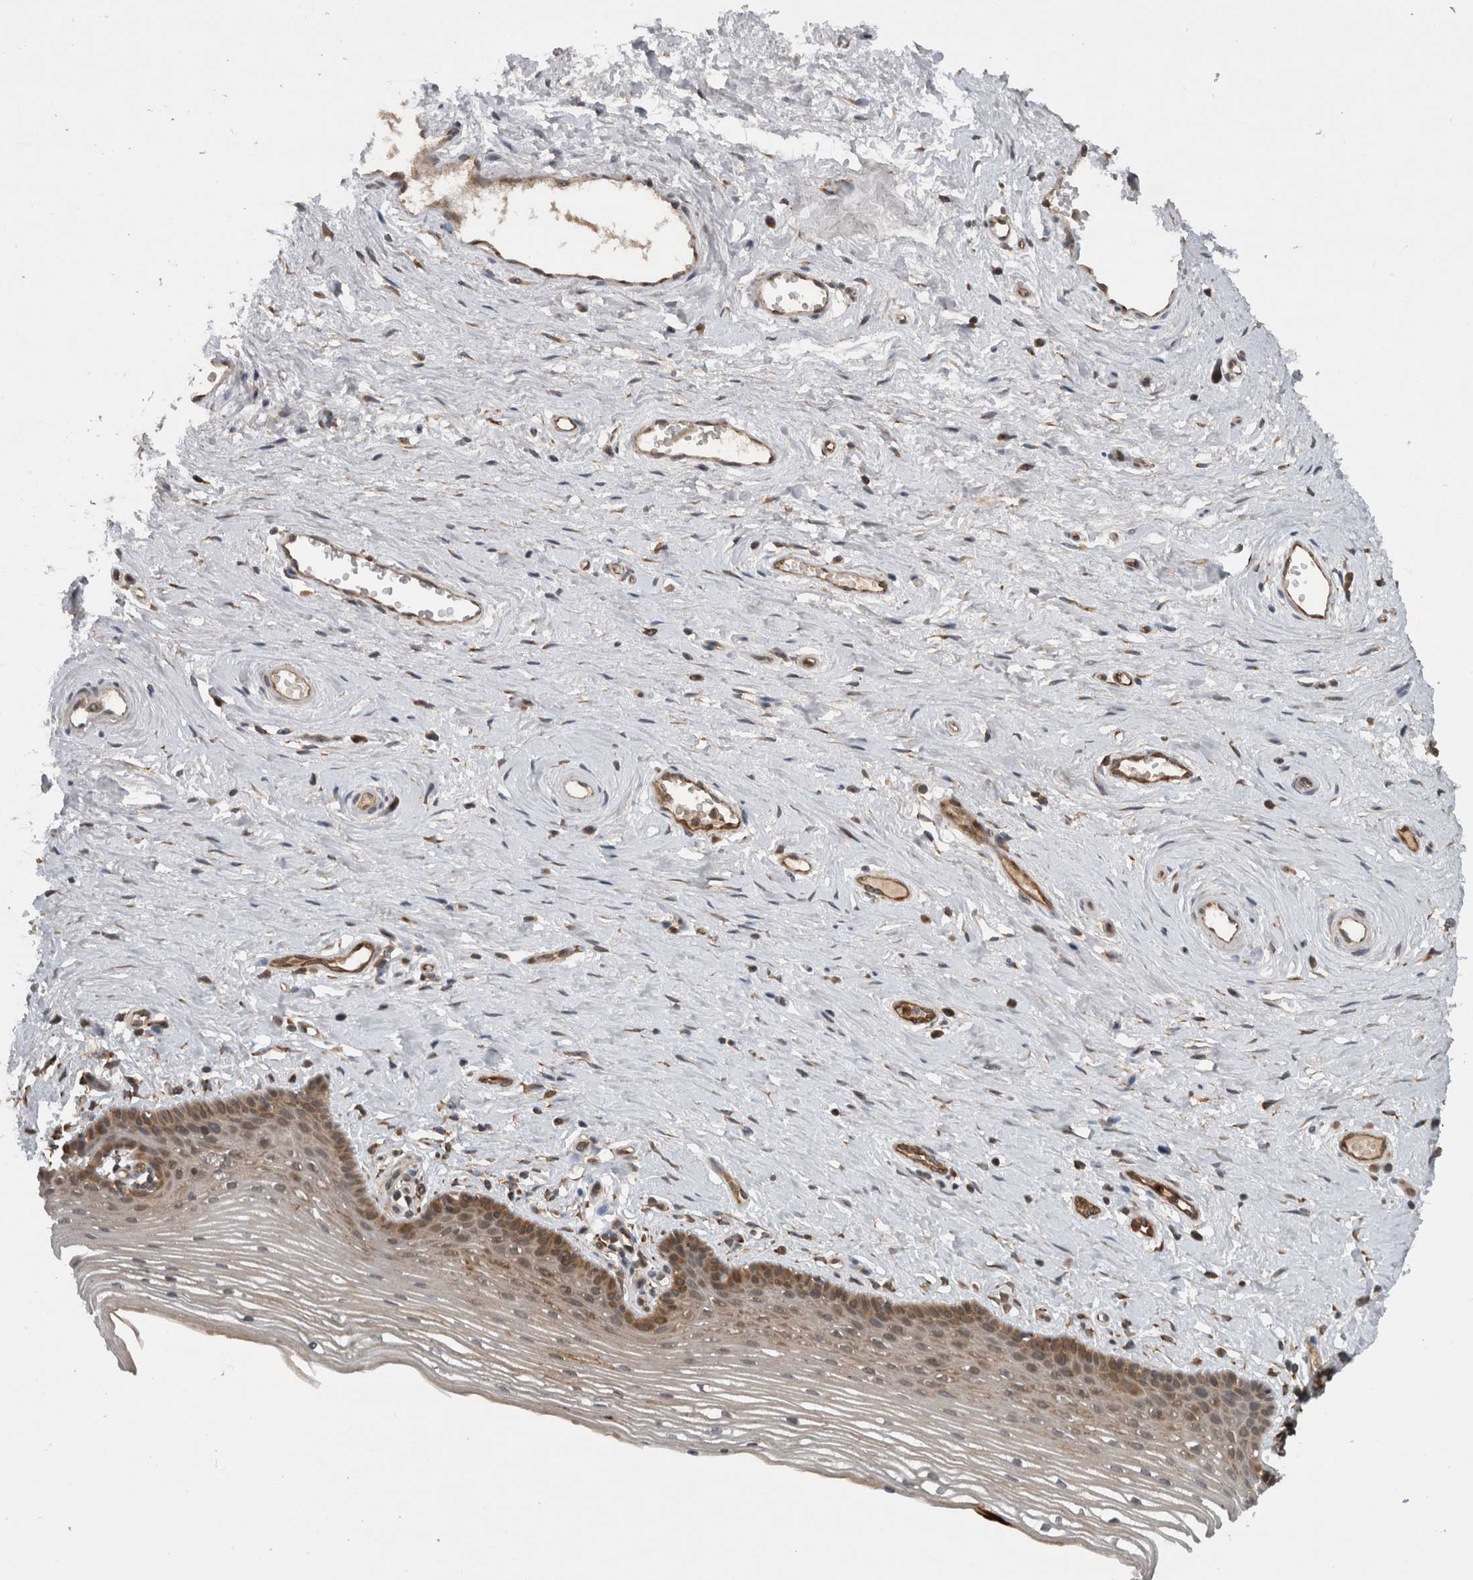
{"staining": {"intensity": "moderate", "quantity": ">75%", "location": "cytoplasmic/membranous,nuclear"}, "tissue": "vagina", "cell_type": "Squamous epithelial cells", "image_type": "normal", "snomed": [{"axis": "morphology", "description": "Normal tissue, NOS"}, {"axis": "topography", "description": "Vagina"}], "caption": "About >75% of squamous epithelial cells in benign human vagina display moderate cytoplasmic/membranous,nuclear protein positivity as visualized by brown immunohistochemical staining.", "gene": "PDCD2", "patient": {"sex": "female", "age": 46}}